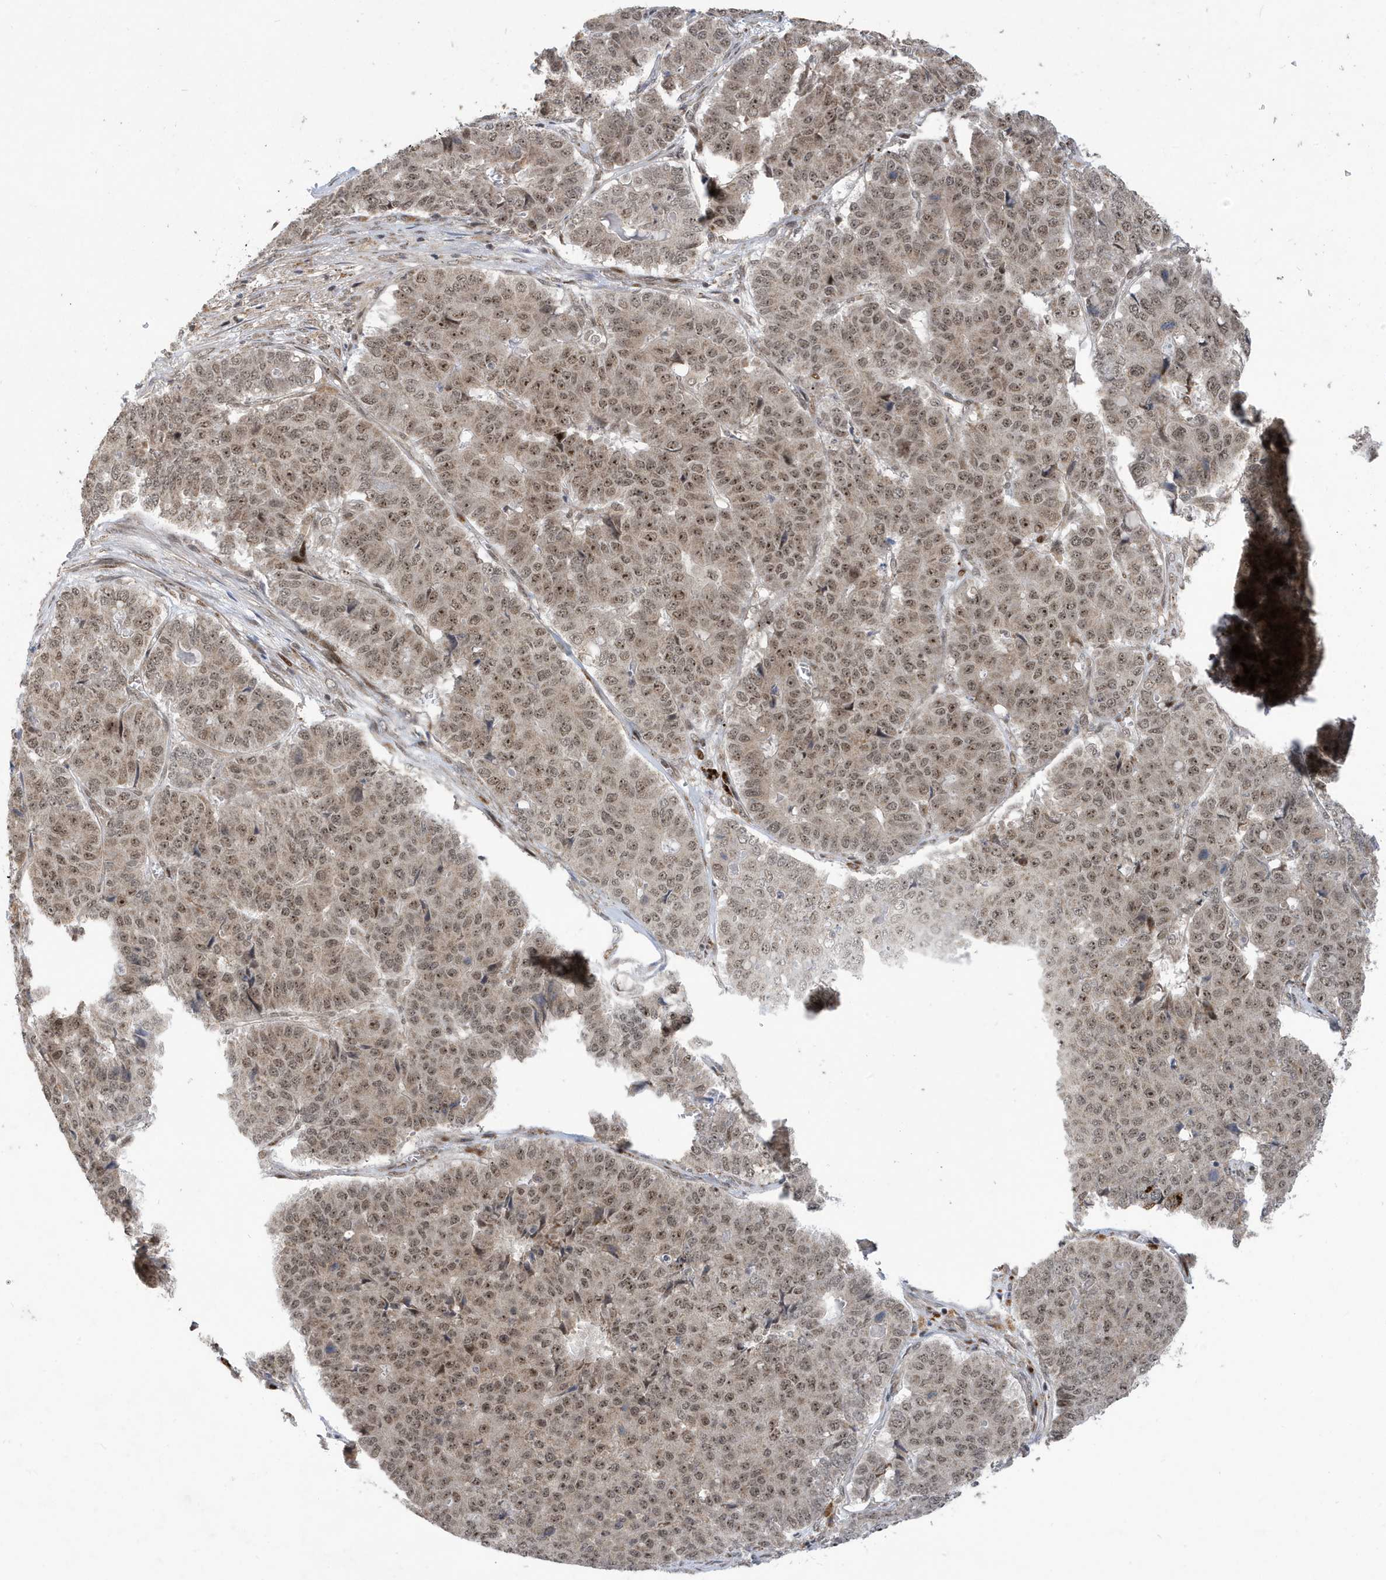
{"staining": {"intensity": "moderate", "quantity": ">75%", "location": "nuclear"}, "tissue": "pancreatic cancer", "cell_type": "Tumor cells", "image_type": "cancer", "snomed": [{"axis": "morphology", "description": "Adenocarcinoma, NOS"}, {"axis": "topography", "description": "Pancreas"}], "caption": "Immunohistochemistry (IHC) (DAB (3,3'-diaminobenzidine)) staining of adenocarcinoma (pancreatic) exhibits moderate nuclear protein expression in about >75% of tumor cells.", "gene": "FAM9B", "patient": {"sex": "male", "age": 50}}